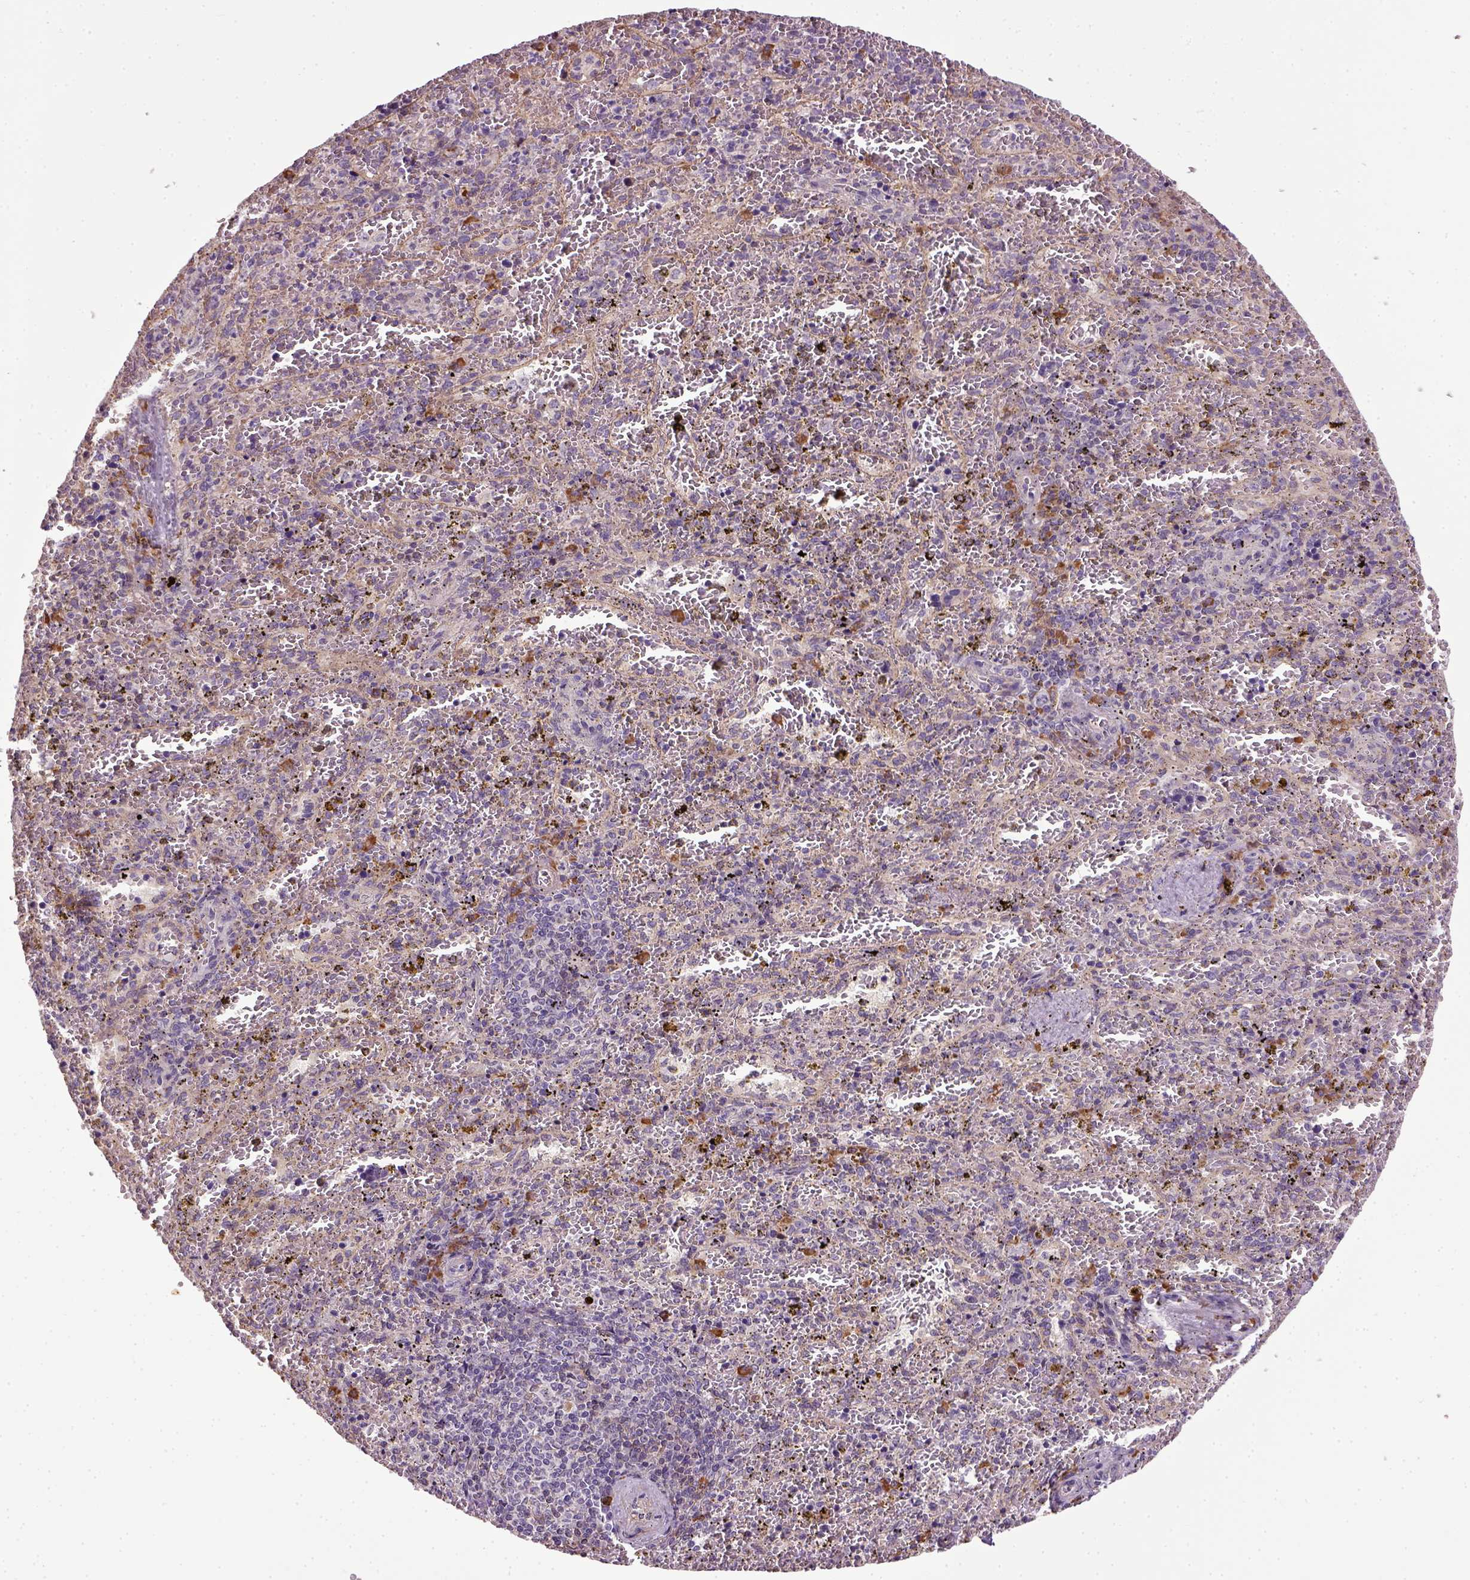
{"staining": {"intensity": "negative", "quantity": "none", "location": "none"}, "tissue": "spleen", "cell_type": "Cells in red pulp", "image_type": "normal", "snomed": [{"axis": "morphology", "description": "Normal tissue, NOS"}, {"axis": "topography", "description": "Spleen"}], "caption": "Cells in red pulp show no significant protein staining in benign spleen. Brightfield microscopy of immunohistochemistry stained with DAB (brown) and hematoxylin (blue), captured at high magnification.", "gene": "TPRG1", "patient": {"sex": "female", "age": 50}}